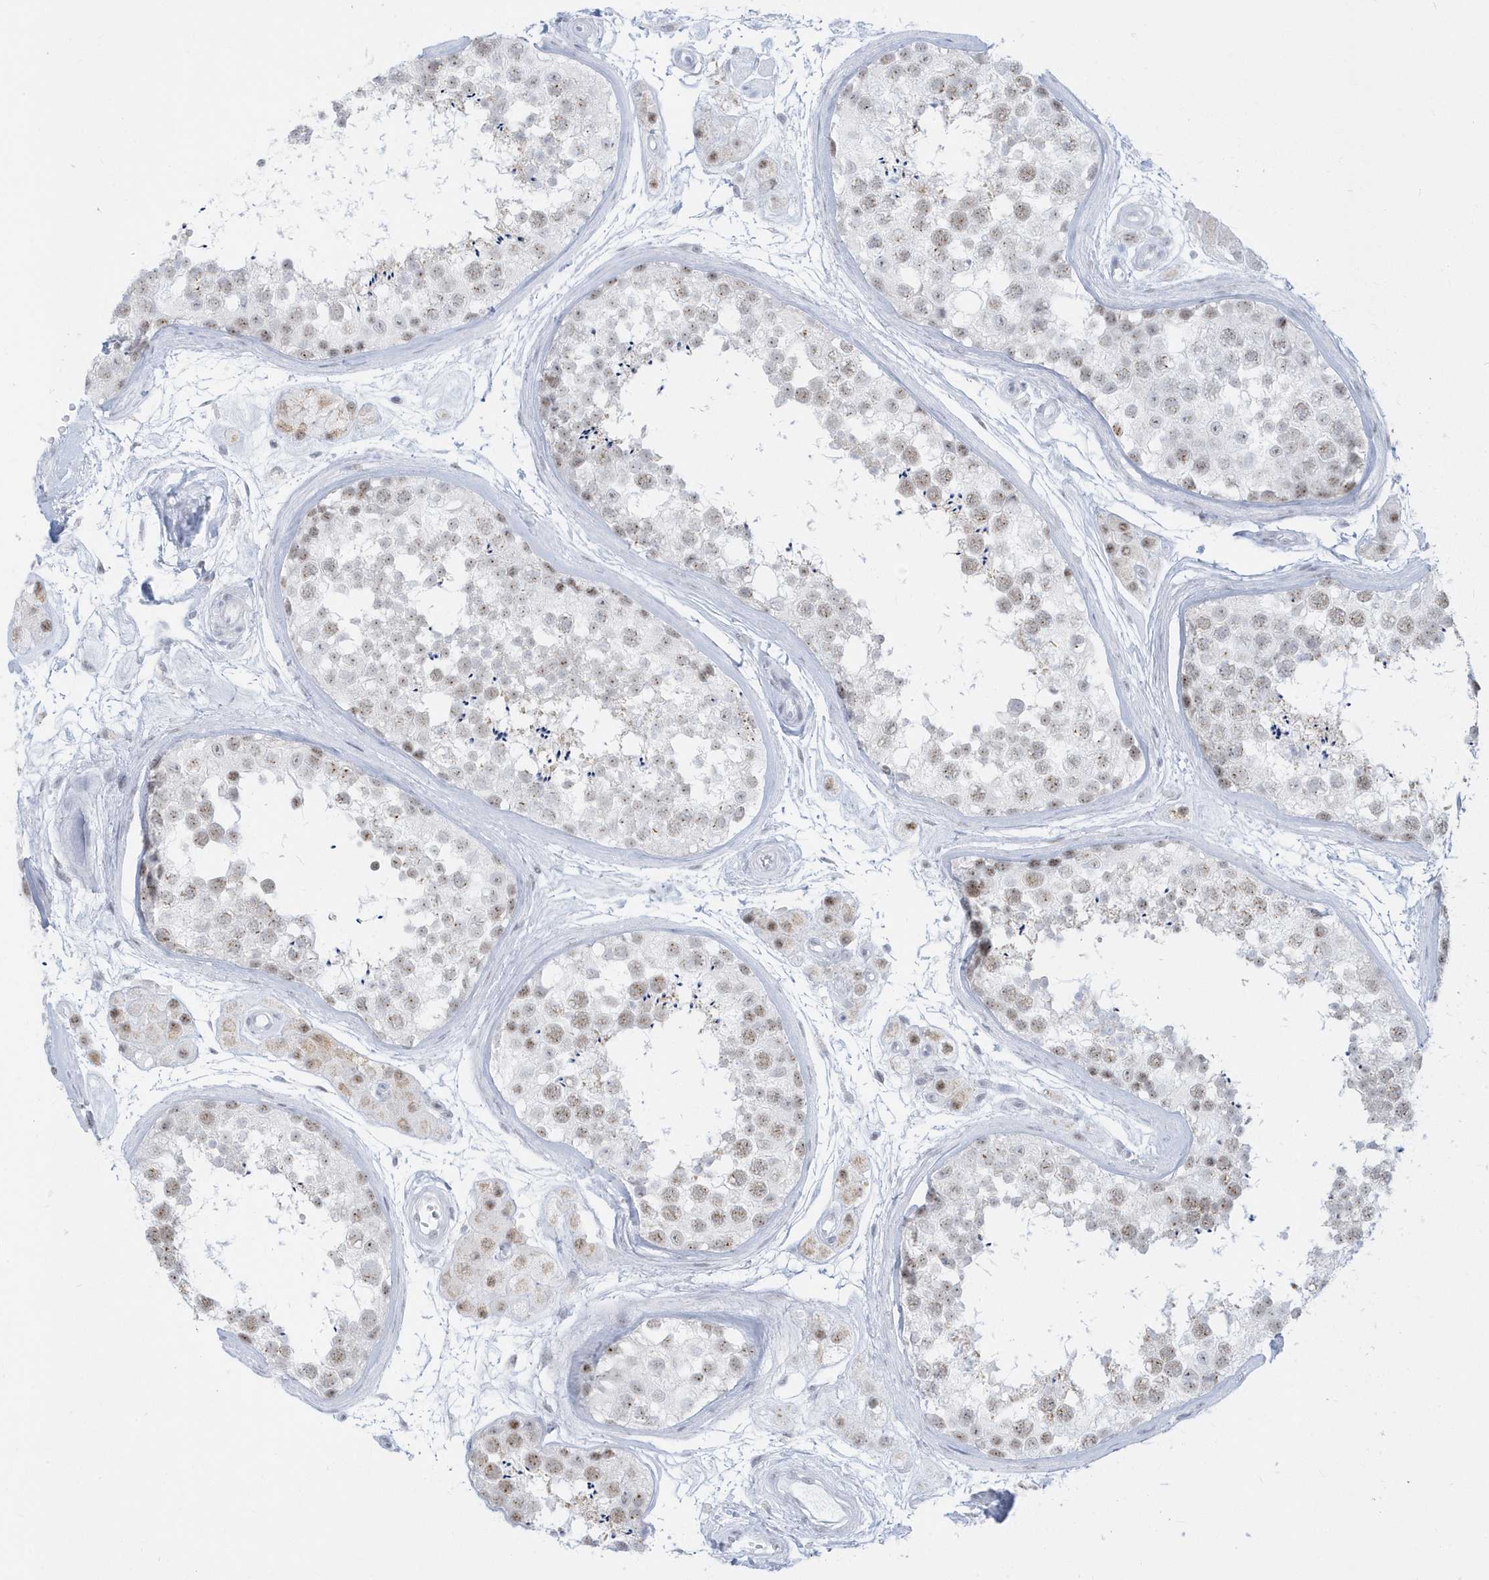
{"staining": {"intensity": "weak", "quantity": ">75%", "location": "nuclear"}, "tissue": "testis", "cell_type": "Cells in seminiferous ducts", "image_type": "normal", "snomed": [{"axis": "morphology", "description": "Normal tissue, NOS"}, {"axis": "topography", "description": "Testis"}], "caption": "Protein positivity by immunohistochemistry (IHC) demonstrates weak nuclear positivity in about >75% of cells in seminiferous ducts in normal testis. (DAB IHC with brightfield microscopy, high magnification).", "gene": "PLEKHN1", "patient": {"sex": "male", "age": 56}}